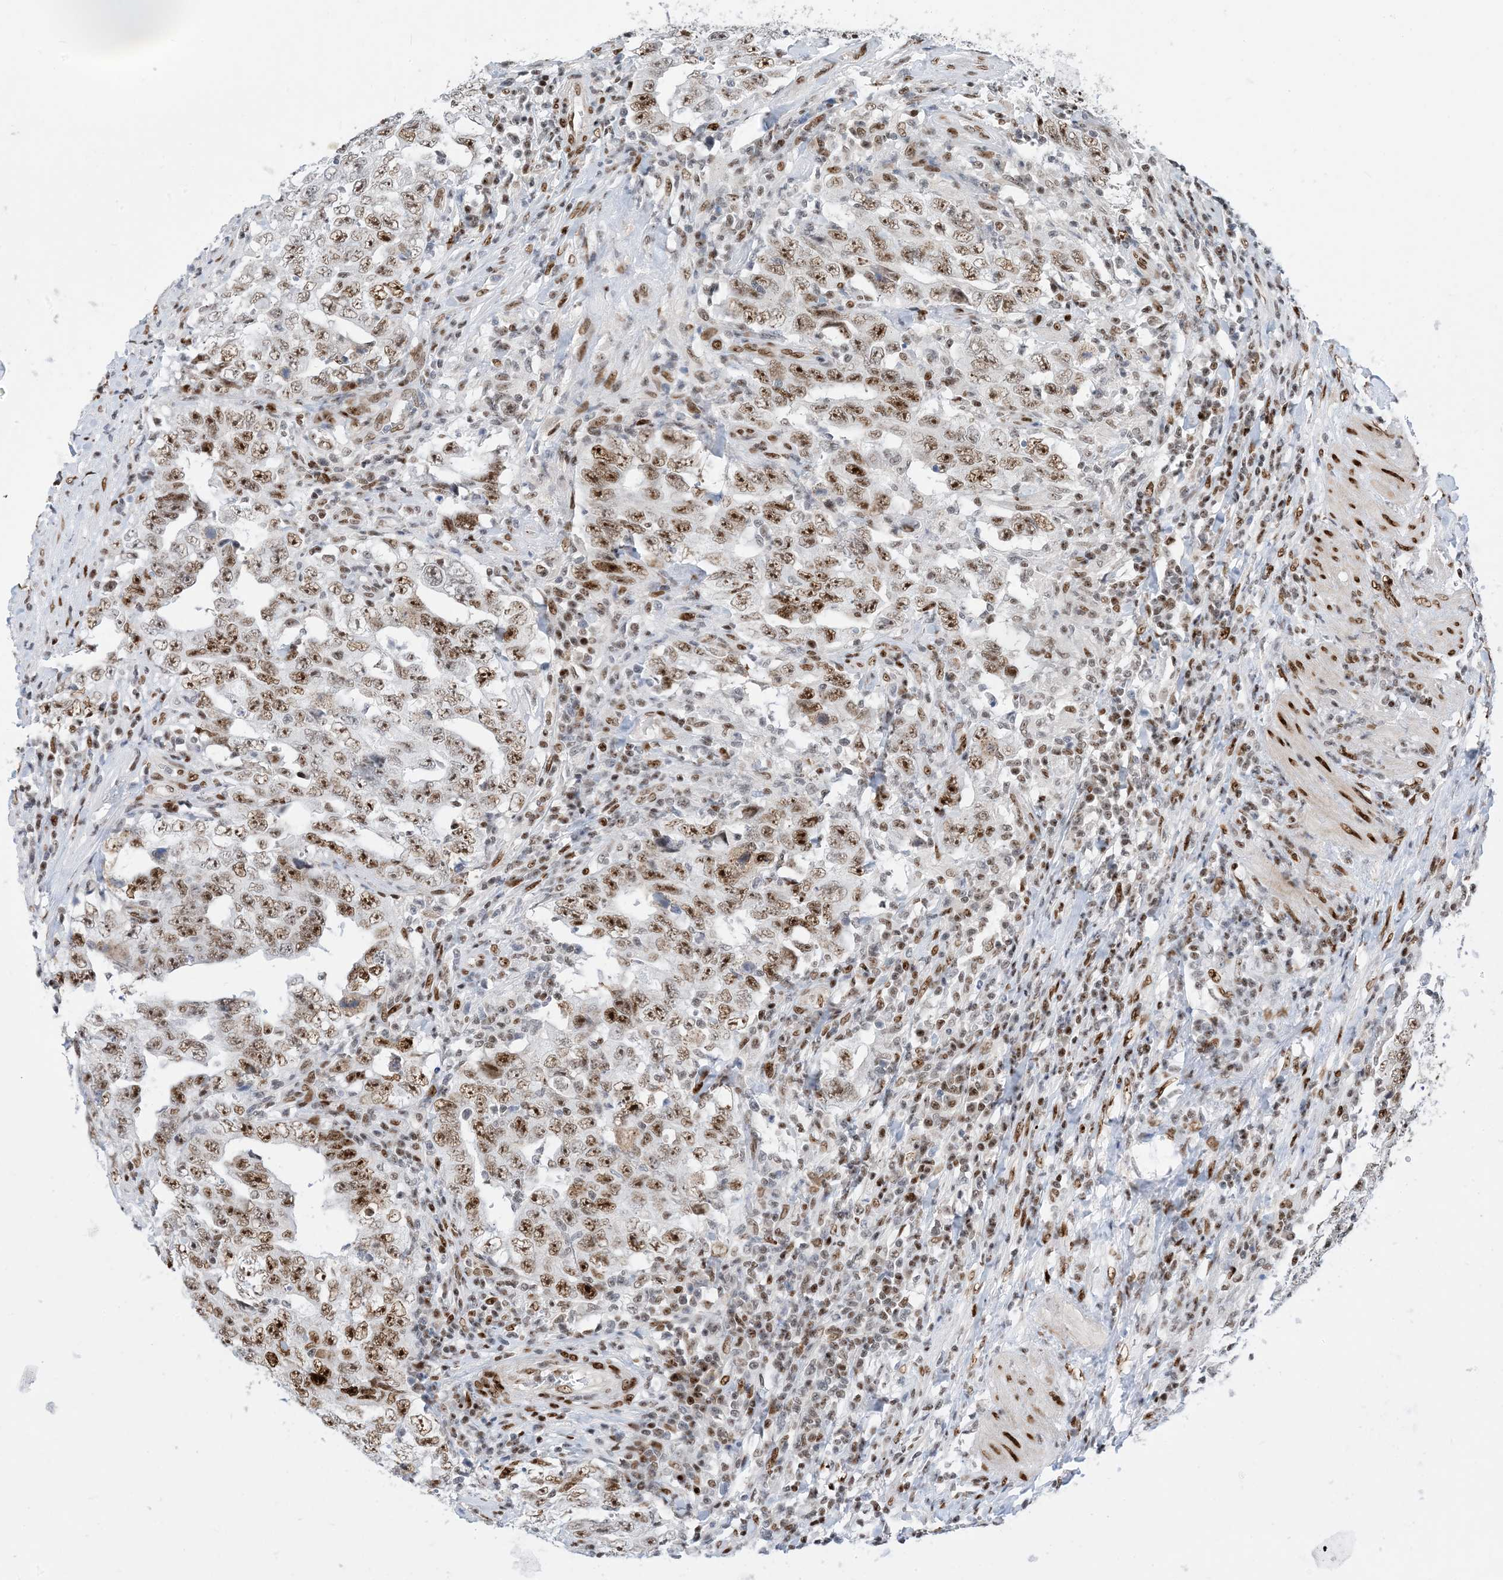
{"staining": {"intensity": "moderate", "quantity": ">75%", "location": "nuclear"}, "tissue": "testis cancer", "cell_type": "Tumor cells", "image_type": "cancer", "snomed": [{"axis": "morphology", "description": "Carcinoma, Embryonal, NOS"}, {"axis": "topography", "description": "Testis"}], "caption": "Protein expression by immunohistochemistry (IHC) exhibits moderate nuclear expression in approximately >75% of tumor cells in testis embryonal carcinoma. Using DAB (brown) and hematoxylin (blue) stains, captured at high magnification using brightfield microscopy.", "gene": "TSPYL1", "patient": {"sex": "male", "age": 26}}